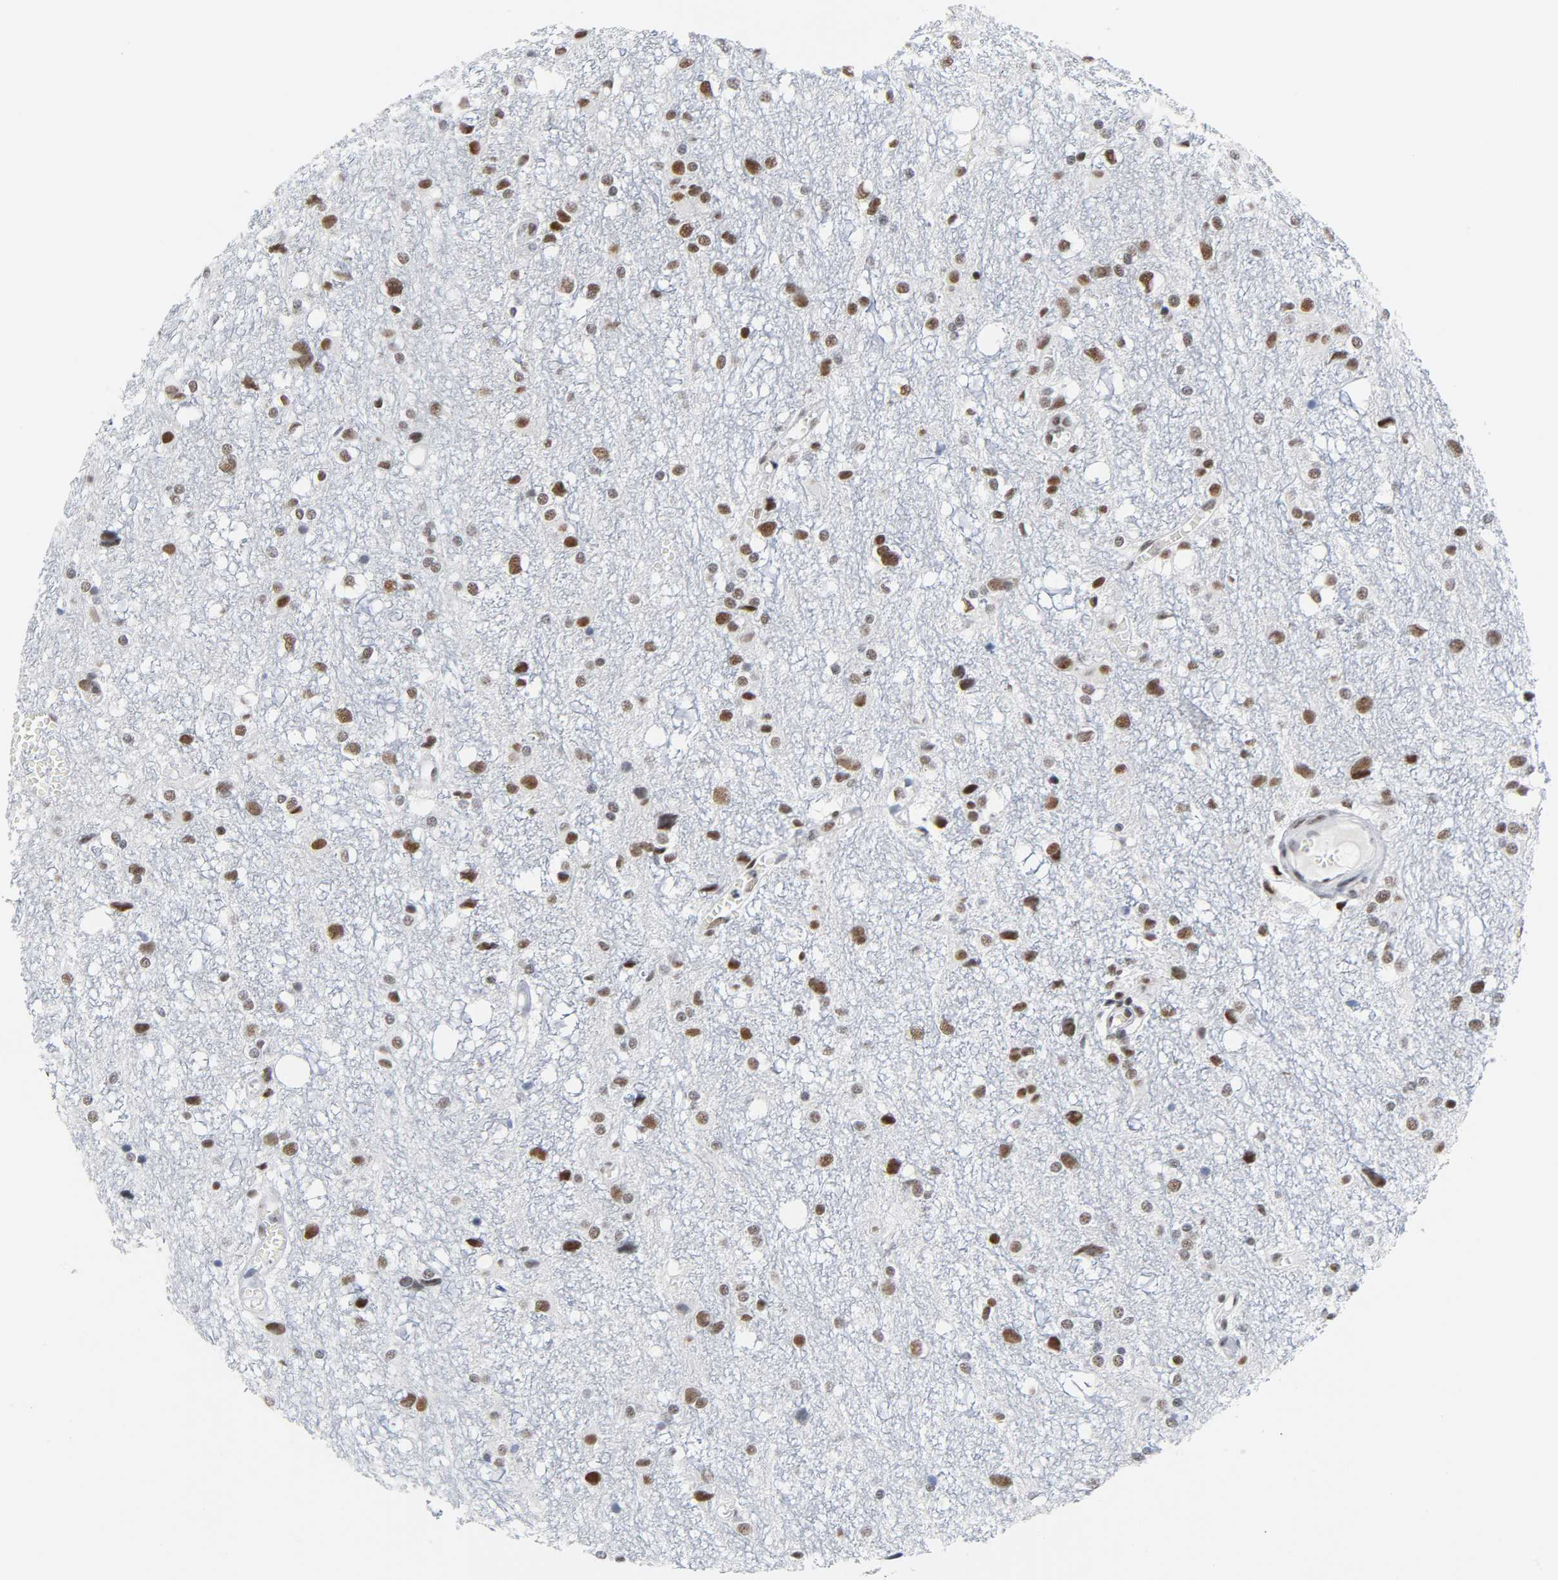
{"staining": {"intensity": "moderate", "quantity": ">75%", "location": "nuclear"}, "tissue": "glioma", "cell_type": "Tumor cells", "image_type": "cancer", "snomed": [{"axis": "morphology", "description": "Glioma, malignant, High grade"}, {"axis": "topography", "description": "Brain"}], "caption": "Glioma was stained to show a protein in brown. There is medium levels of moderate nuclear positivity in about >75% of tumor cells.", "gene": "CSTF2", "patient": {"sex": "female", "age": 59}}